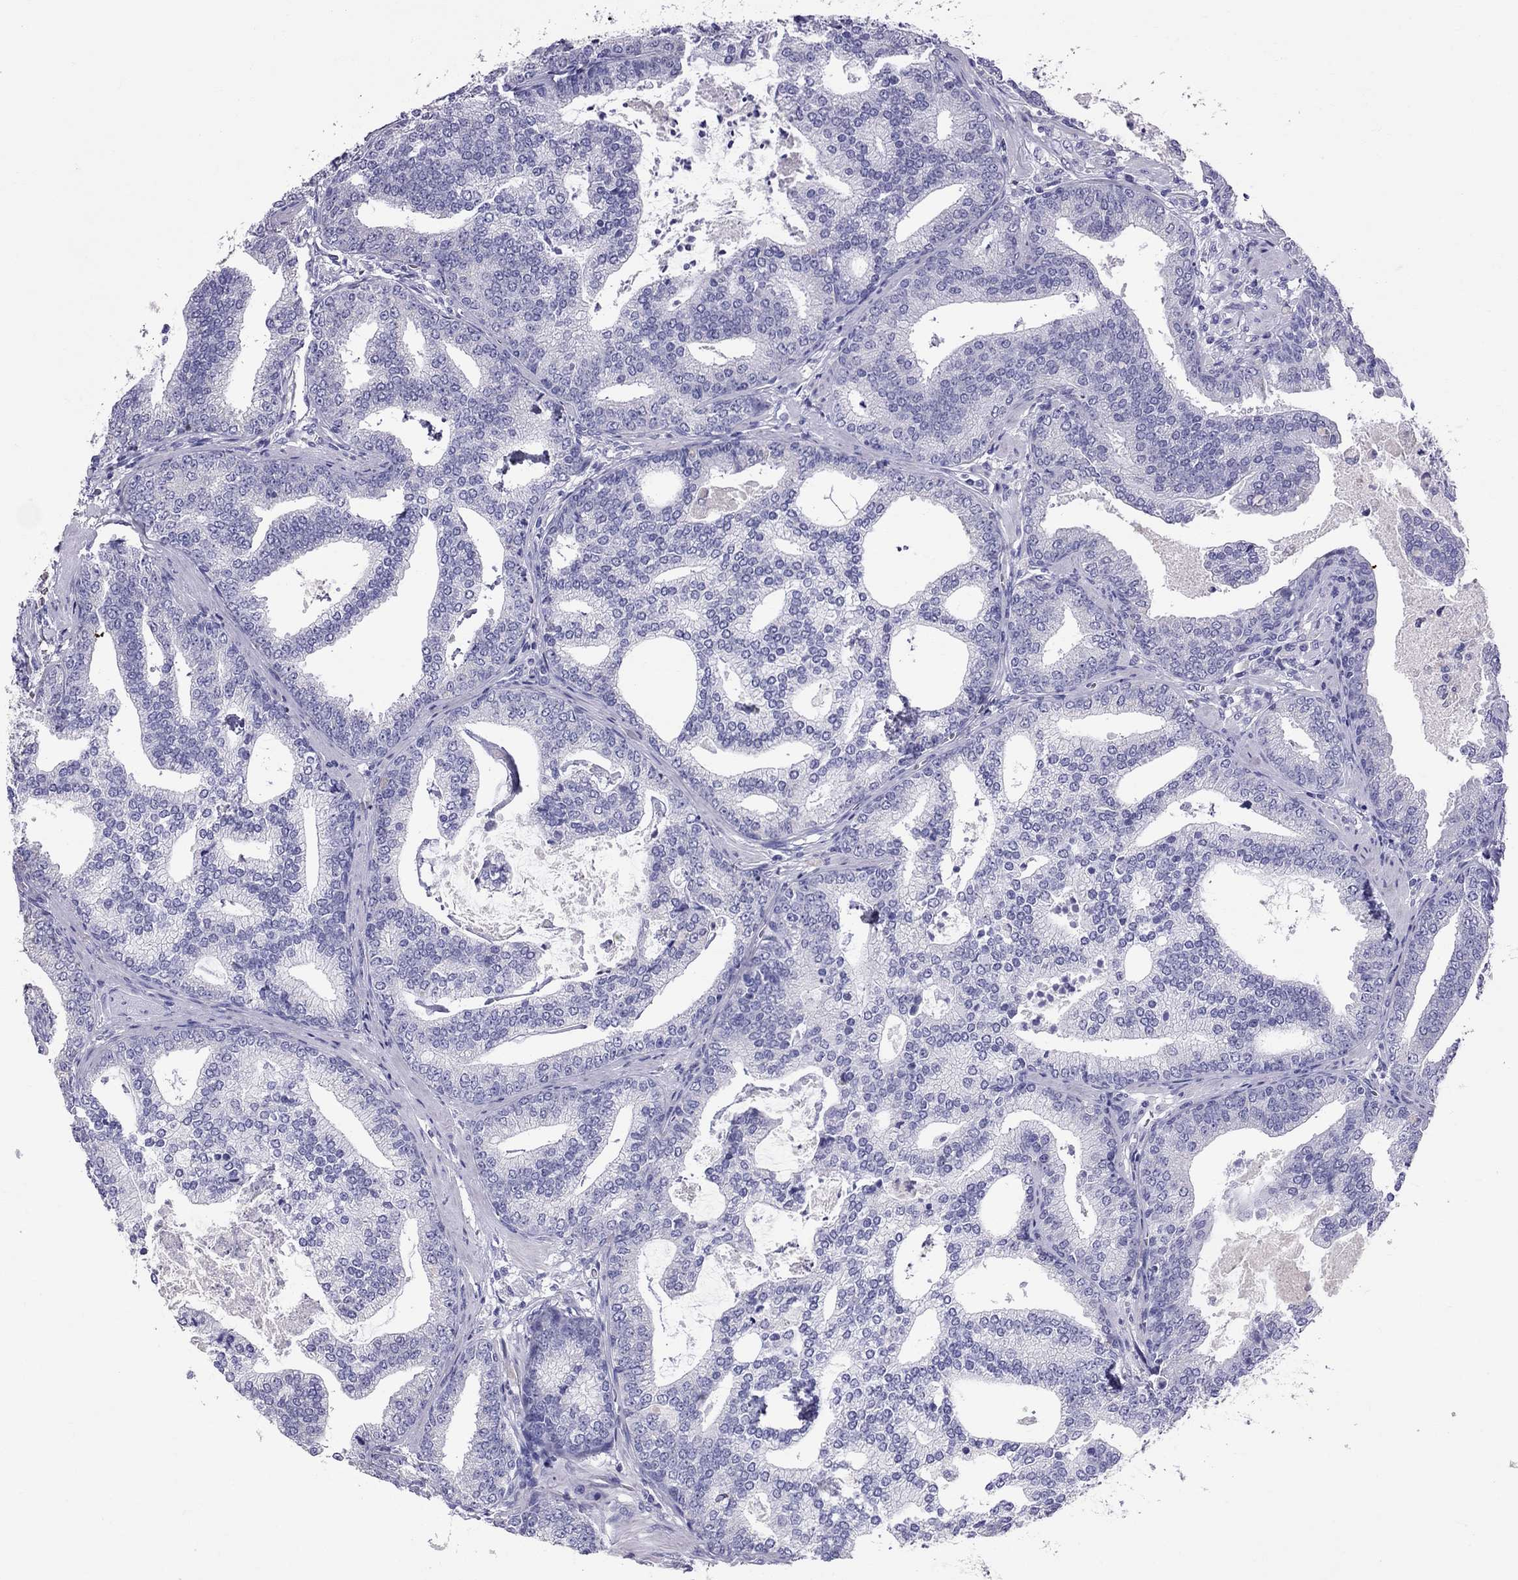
{"staining": {"intensity": "negative", "quantity": "none", "location": "none"}, "tissue": "prostate cancer", "cell_type": "Tumor cells", "image_type": "cancer", "snomed": [{"axis": "morphology", "description": "Adenocarcinoma, NOS"}, {"axis": "topography", "description": "Prostate"}], "caption": "Micrograph shows no significant protein positivity in tumor cells of prostate cancer. (DAB (3,3'-diaminobenzidine) IHC with hematoxylin counter stain).", "gene": "TTLL13", "patient": {"sex": "male", "age": 64}}